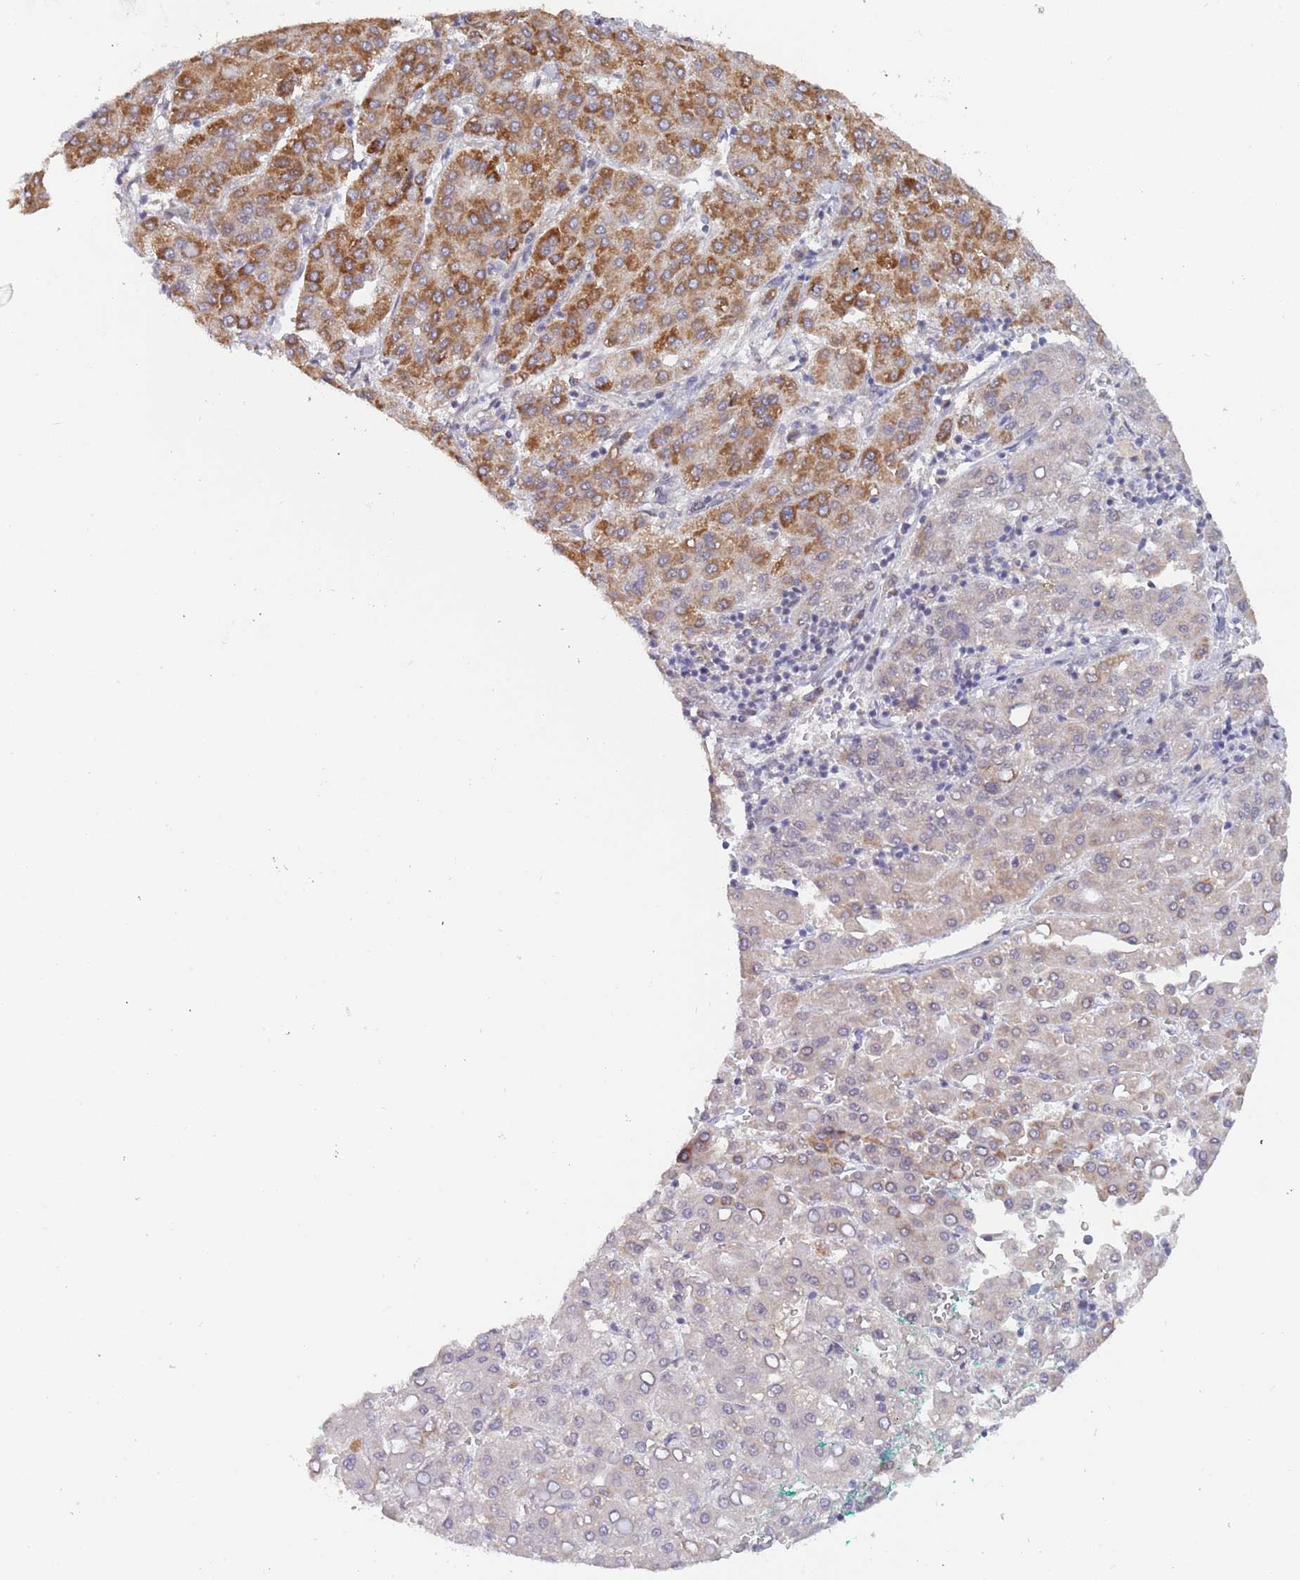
{"staining": {"intensity": "moderate", "quantity": ">75%", "location": "cytoplasmic/membranous"}, "tissue": "liver cancer", "cell_type": "Tumor cells", "image_type": "cancer", "snomed": [{"axis": "morphology", "description": "Carcinoma, Hepatocellular, NOS"}, {"axis": "topography", "description": "Liver"}], "caption": "Moderate cytoplasmic/membranous expression for a protein is identified in about >75% of tumor cells of liver cancer using IHC.", "gene": "UQCC3", "patient": {"sex": "male", "age": 65}}